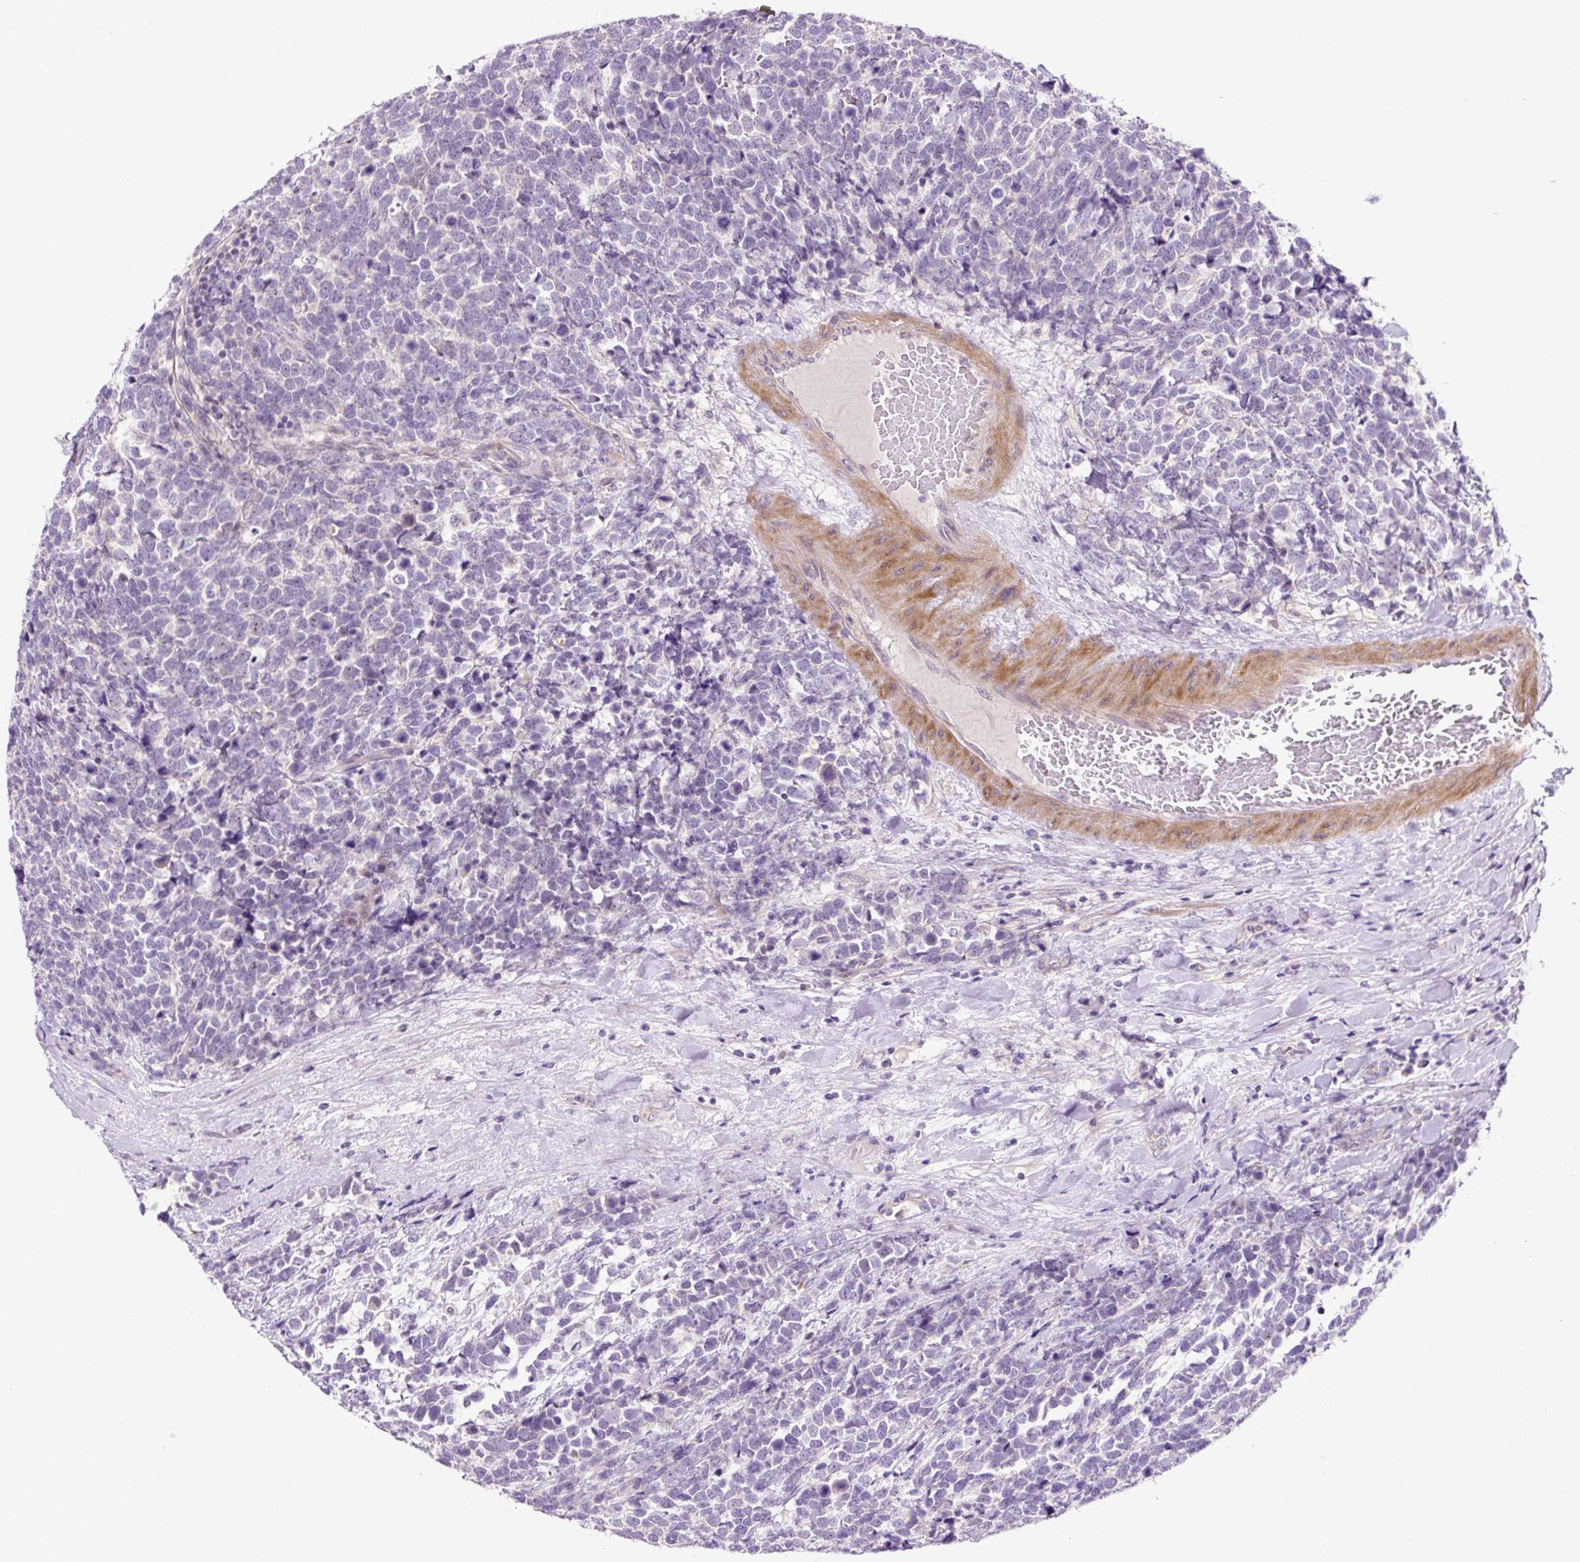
{"staining": {"intensity": "negative", "quantity": "none", "location": "none"}, "tissue": "urothelial cancer", "cell_type": "Tumor cells", "image_type": "cancer", "snomed": [{"axis": "morphology", "description": "Urothelial carcinoma, High grade"}, {"axis": "topography", "description": "Urinary bladder"}], "caption": "Immunohistochemistry (IHC) of human urothelial cancer exhibits no positivity in tumor cells. (DAB immunohistochemistry visualized using brightfield microscopy, high magnification).", "gene": "OGDHL", "patient": {"sex": "female", "age": 82}}